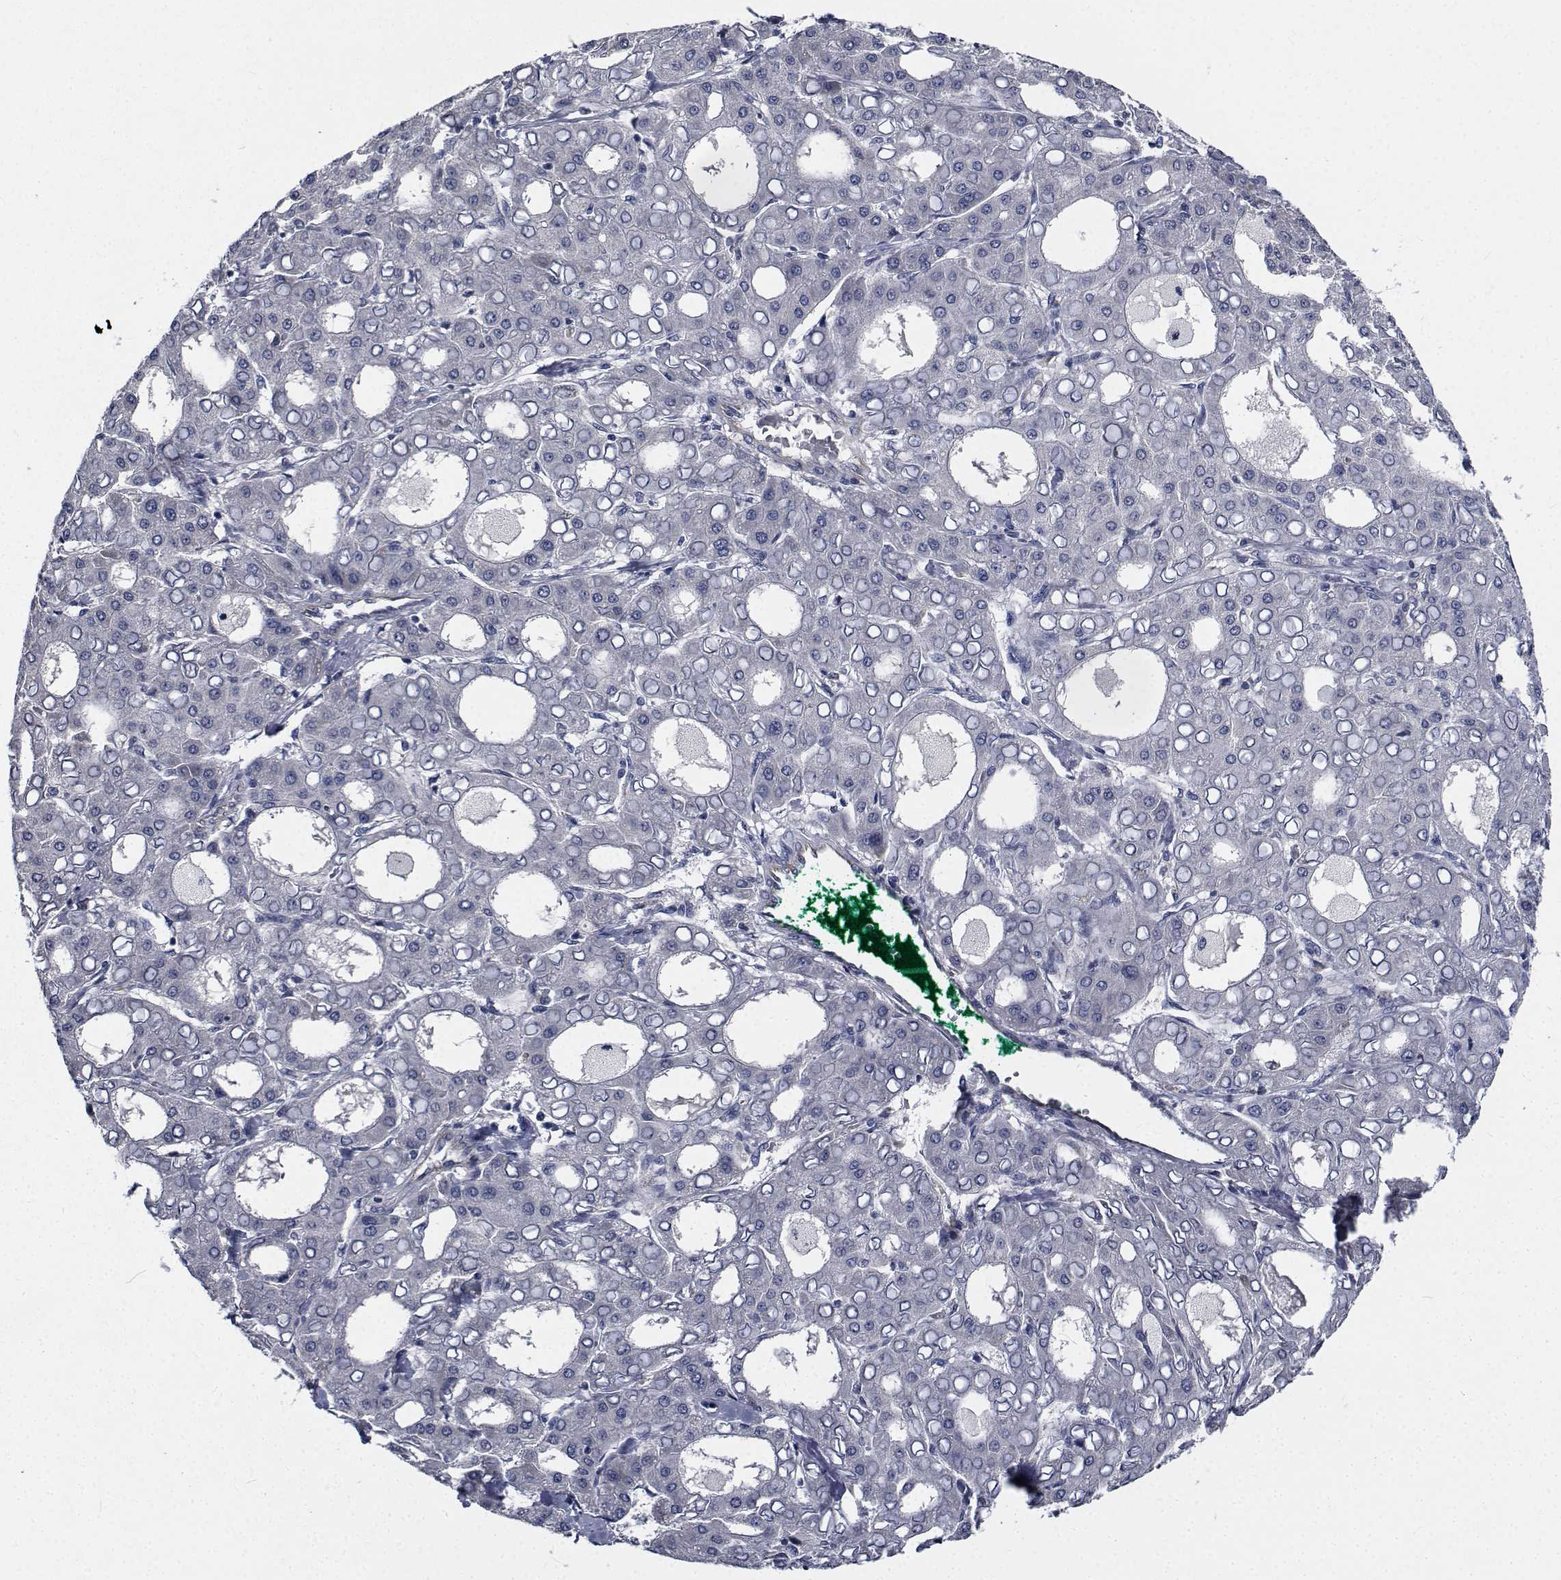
{"staining": {"intensity": "negative", "quantity": "none", "location": "none"}, "tissue": "liver cancer", "cell_type": "Tumor cells", "image_type": "cancer", "snomed": [{"axis": "morphology", "description": "Carcinoma, Hepatocellular, NOS"}, {"axis": "topography", "description": "Liver"}], "caption": "Tumor cells are negative for brown protein staining in hepatocellular carcinoma (liver).", "gene": "TTBK1", "patient": {"sex": "male", "age": 65}}